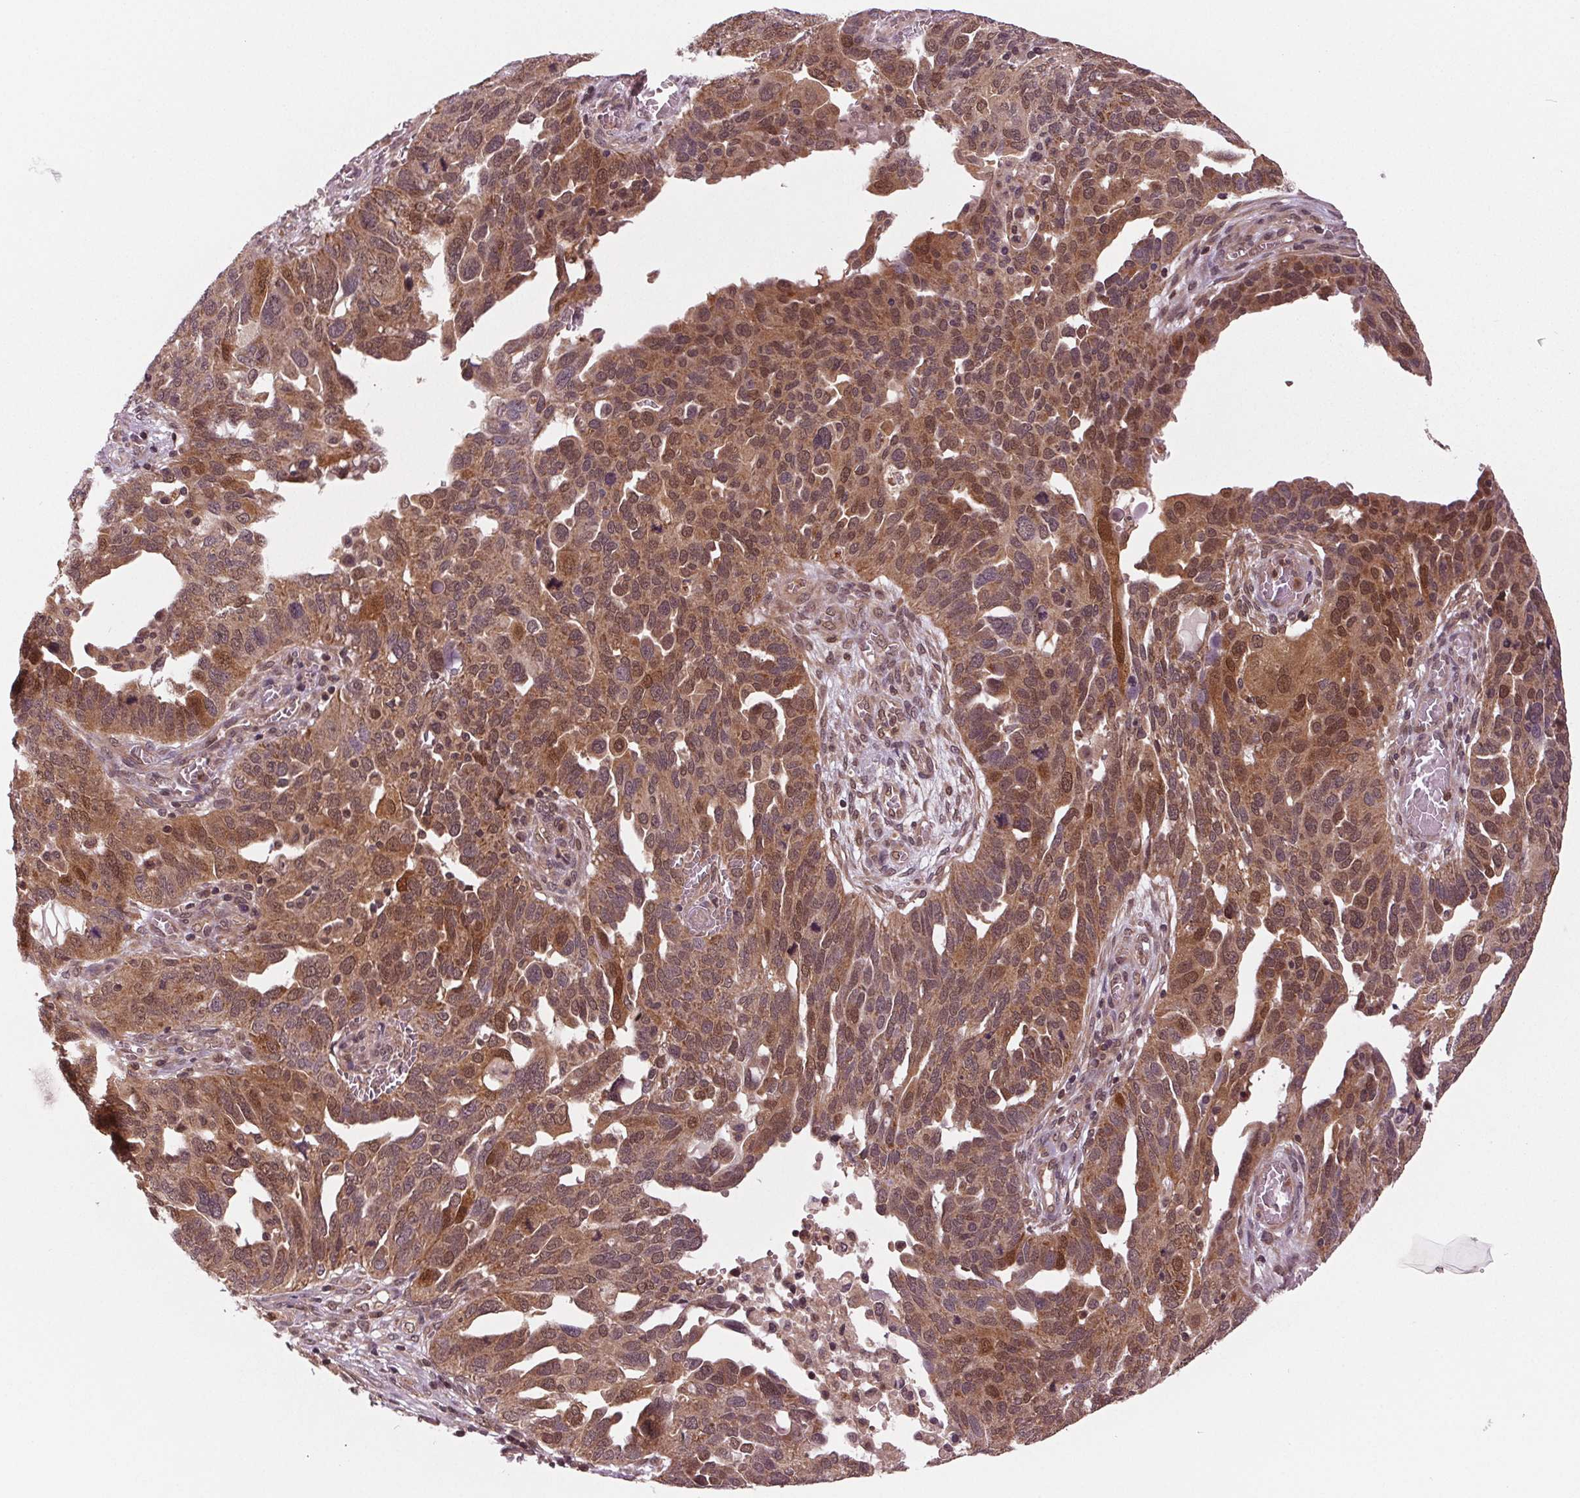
{"staining": {"intensity": "moderate", "quantity": ">75%", "location": "cytoplasmic/membranous,nuclear"}, "tissue": "ovarian cancer", "cell_type": "Tumor cells", "image_type": "cancer", "snomed": [{"axis": "morphology", "description": "Carcinoma, endometroid"}, {"axis": "topography", "description": "Soft tissue"}, {"axis": "topography", "description": "Ovary"}], "caption": "High-power microscopy captured an immunohistochemistry (IHC) image of ovarian endometroid carcinoma, revealing moderate cytoplasmic/membranous and nuclear staining in approximately >75% of tumor cells.", "gene": "STAT3", "patient": {"sex": "female", "age": 52}}